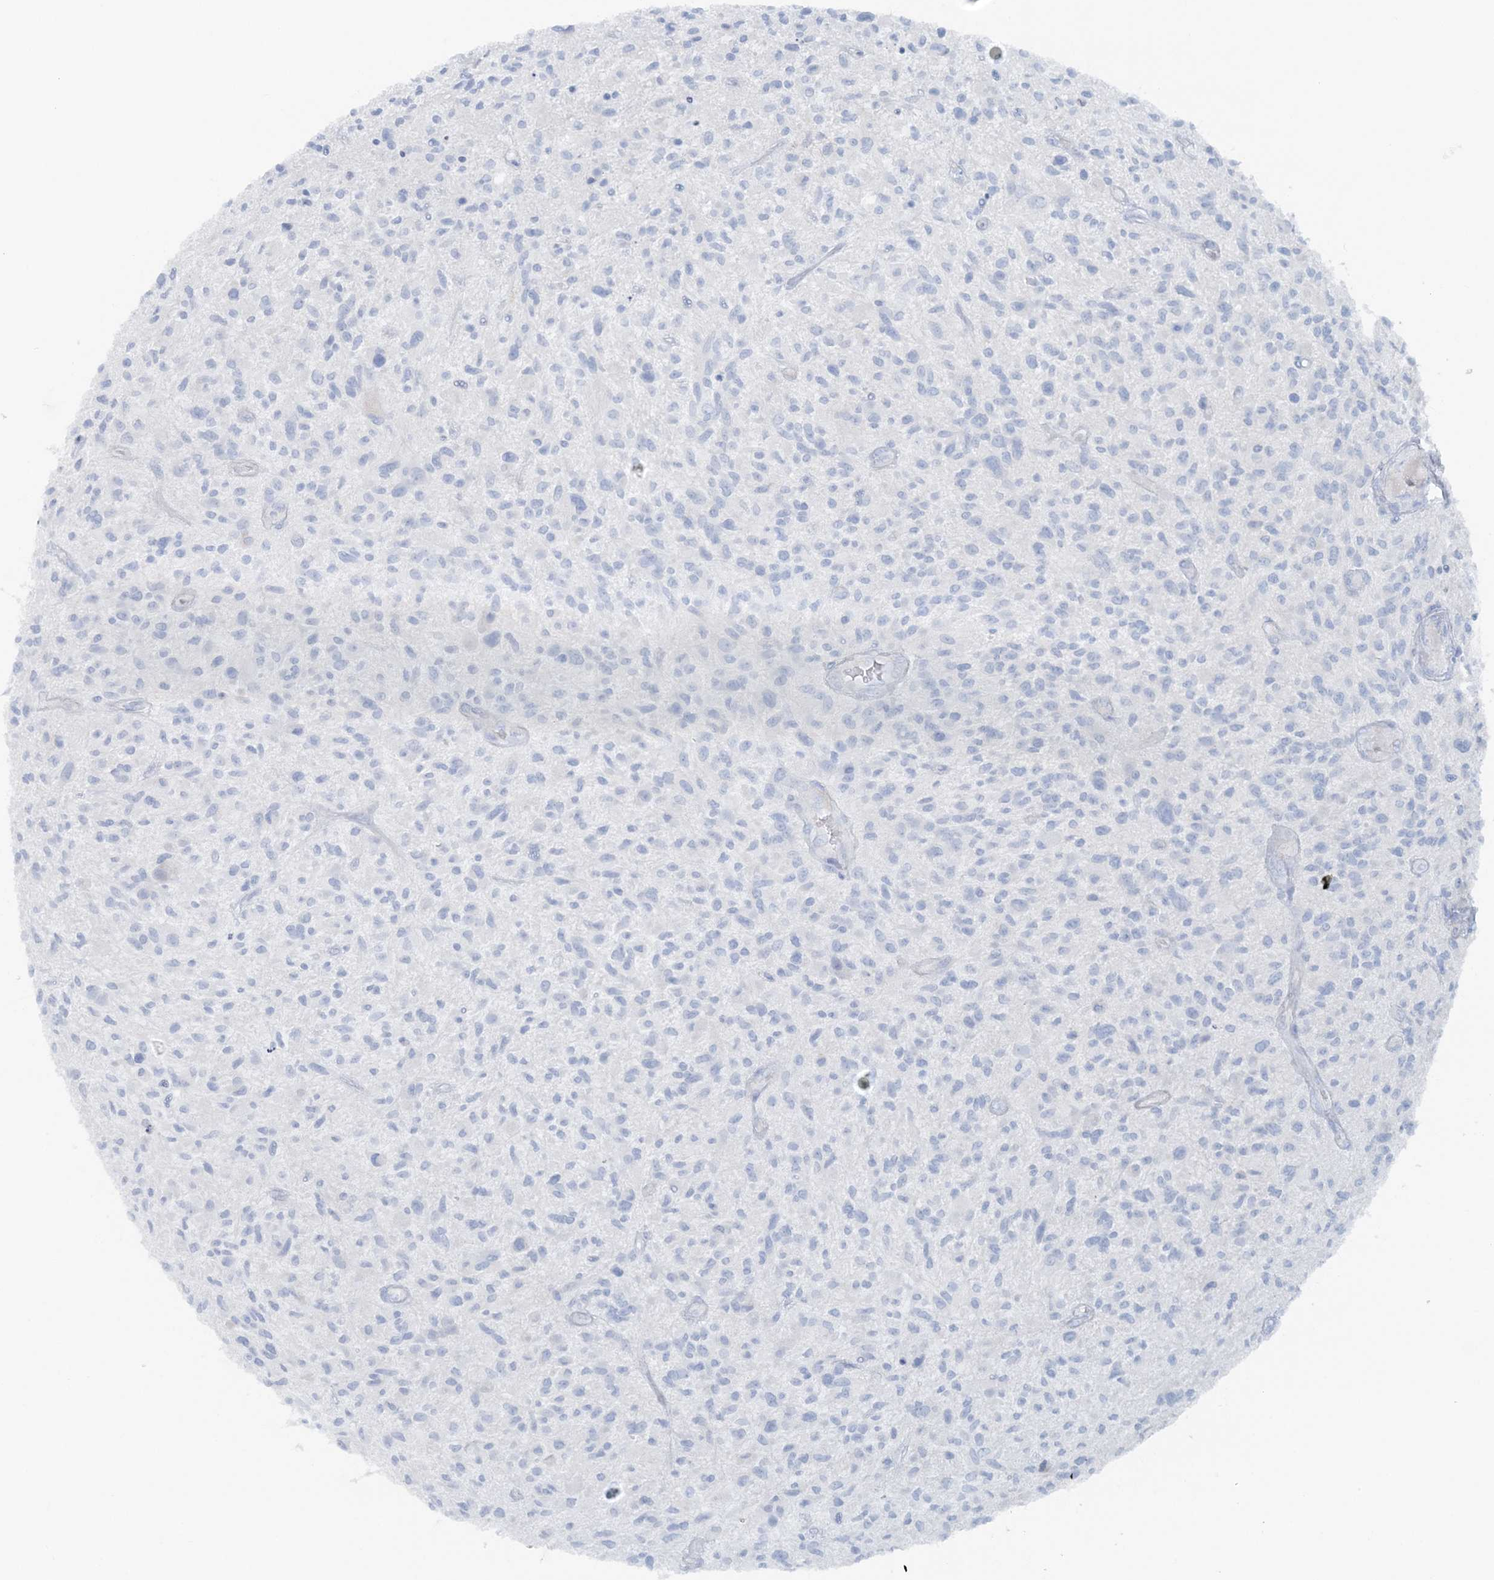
{"staining": {"intensity": "negative", "quantity": "none", "location": "none"}, "tissue": "glioma", "cell_type": "Tumor cells", "image_type": "cancer", "snomed": [{"axis": "morphology", "description": "Glioma, malignant, High grade"}, {"axis": "topography", "description": "Brain"}], "caption": "Immunohistochemical staining of glioma demonstrates no significant staining in tumor cells.", "gene": "ATP11A", "patient": {"sex": "male", "age": 47}}